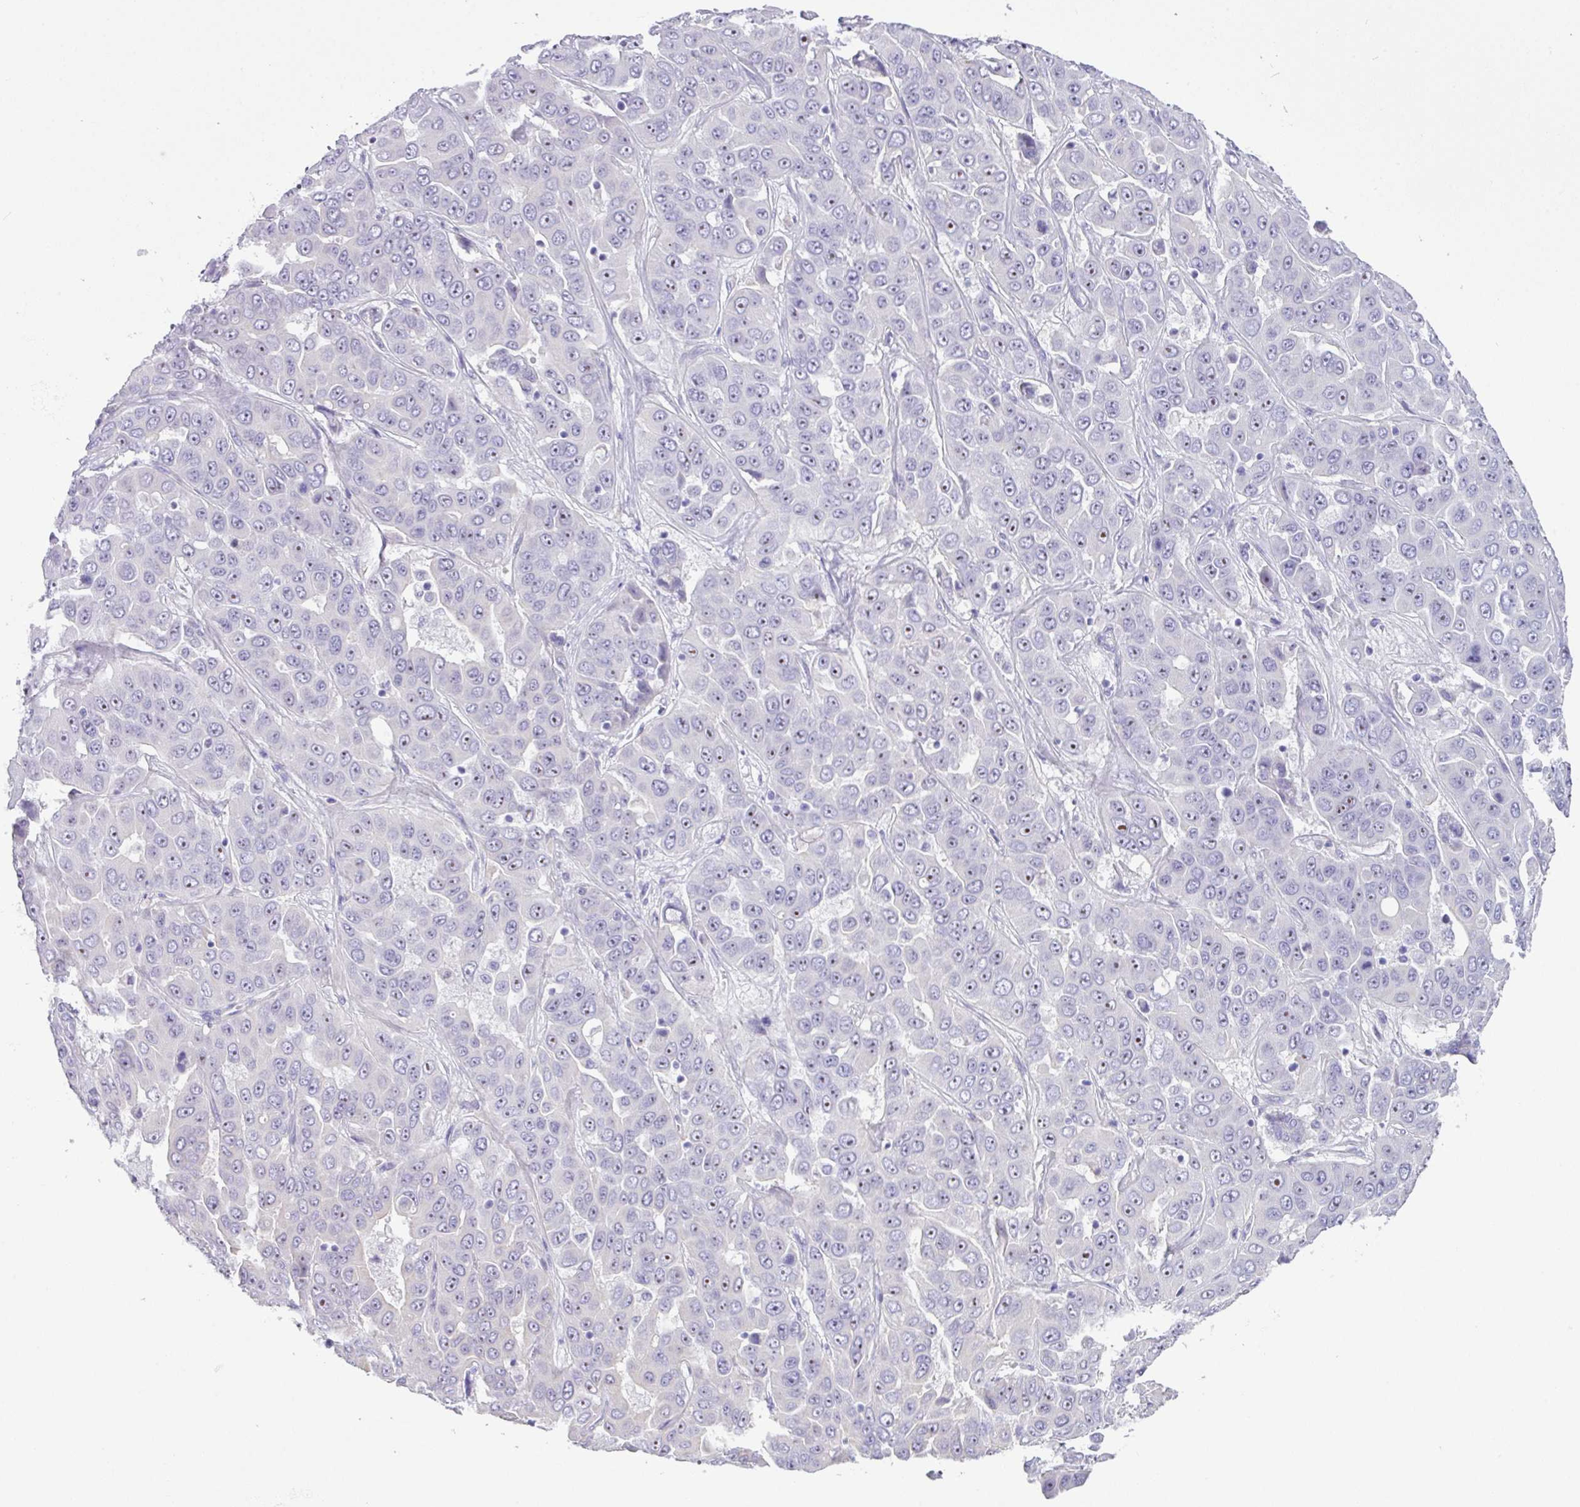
{"staining": {"intensity": "negative", "quantity": "none", "location": "none"}, "tissue": "liver cancer", "cell_type": "Tumor cells", "image_type": "cancer", "snomed": [{"axis": "morphology", "description": "Cholangiocarcinoma"}, {"axis": "topography", "description": "Liver"}], "caption": "Human cholangiocarcinoma (liver) stained for a protein using immunohistochemistry (IHC) exhibits no staining in tumor cells.", "gene": "MRM2", "patient": {"sex": "female", "age": 52}}